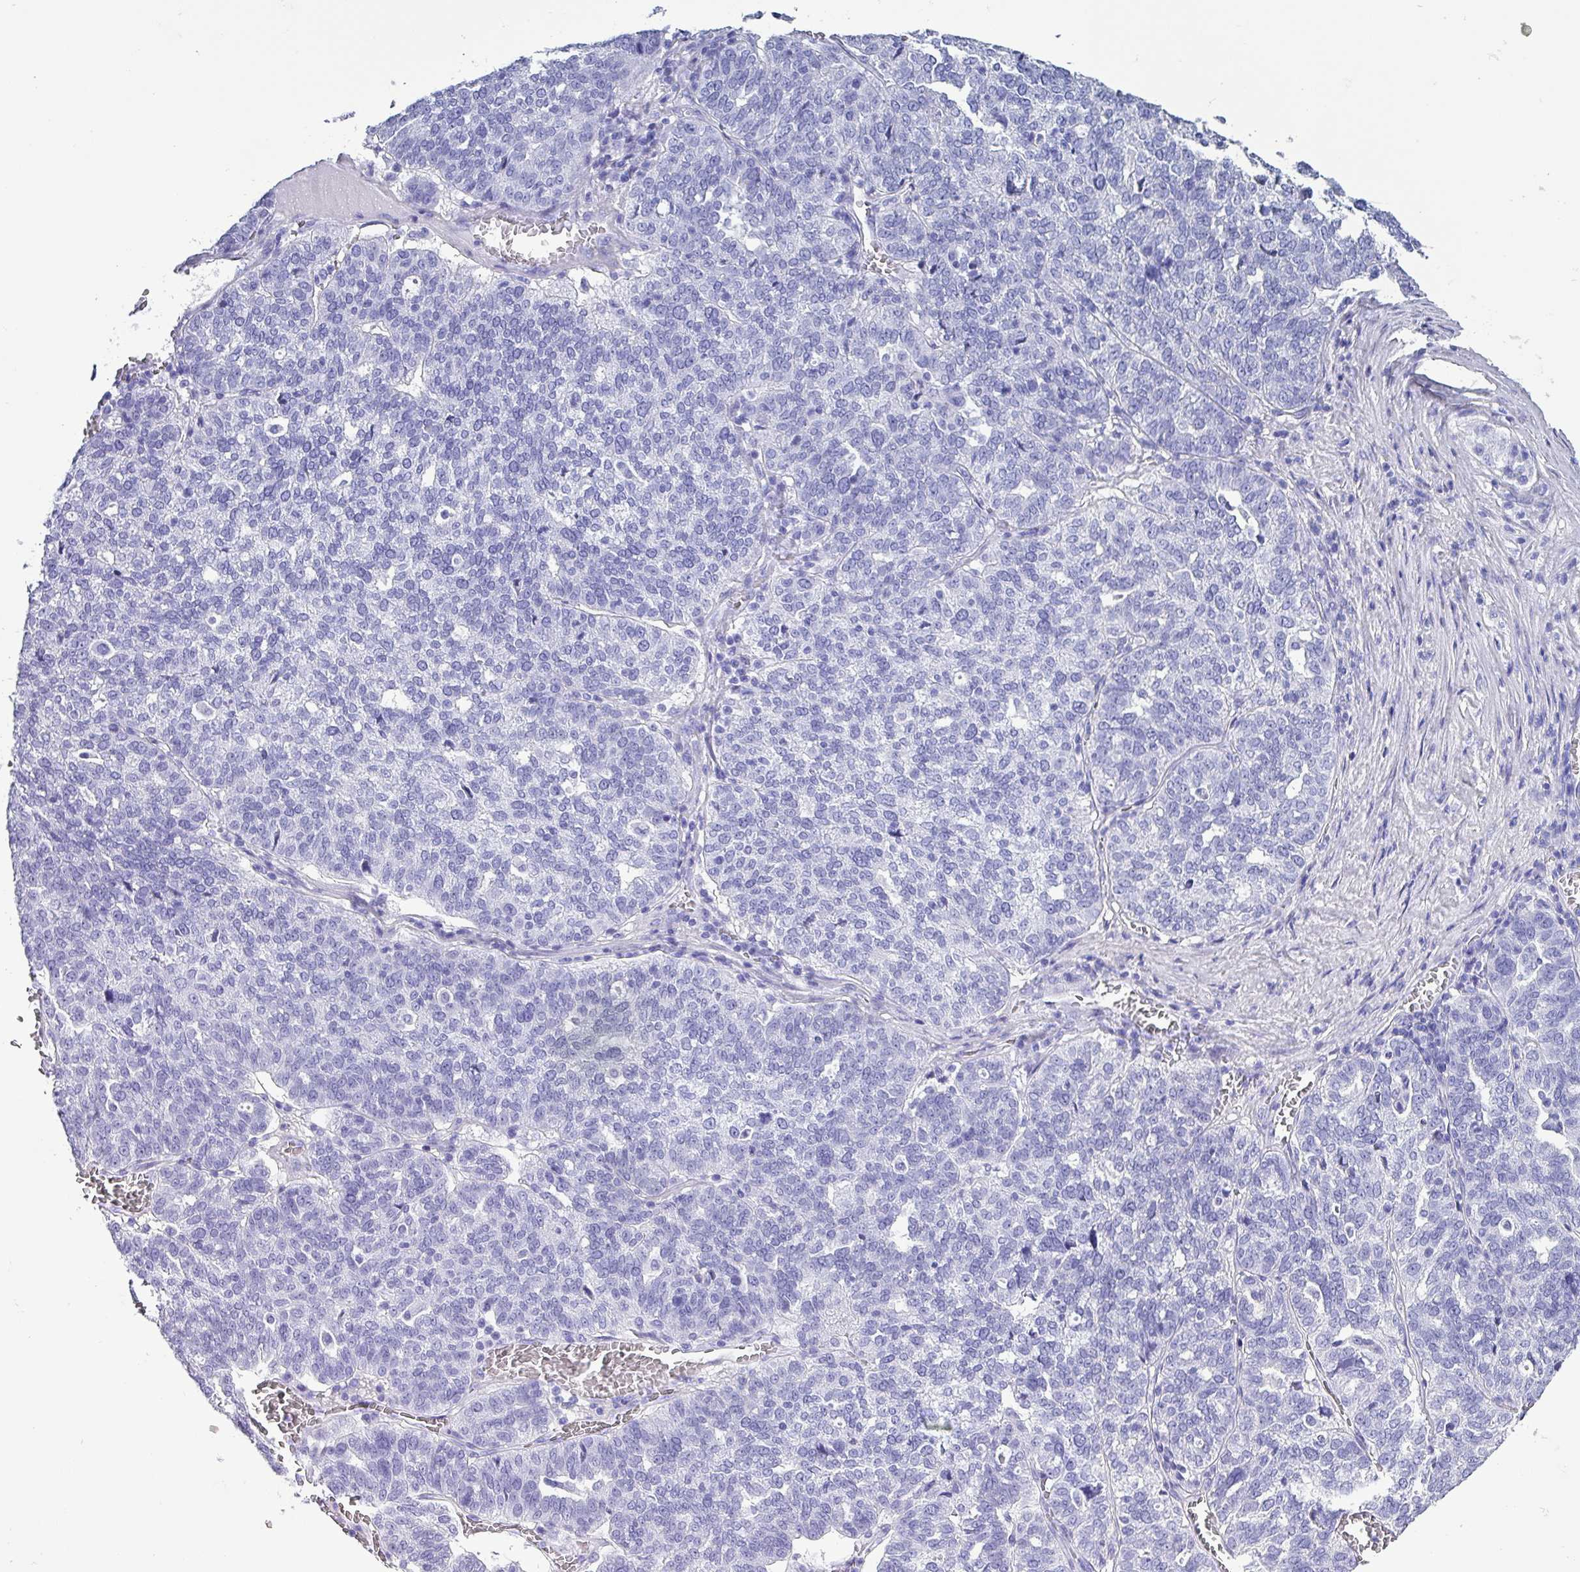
{"staining": {"intensity": "negative", "quantity": "none", "location": "none"}, "tissue": "ovarian cancer", "cell_type": "Tumor cells", "image_type": "cancer", "snomed": [{"axis": "morphology", "description": "Cystadenocarcinoma, serous, NOS"}, {"axis": "topography", "description": "Ovary"}], "caption": "Immunohistochemical staining of ovarian cancer exhibits no significant staining in tumor cells. The staining was performed using DAB to visualize the protein expression in brown, while the nuclei were stained in blue with hematoxylin (Magnification: 20x).", "gene": "KRT6C", "patient": {"sex": "female", "age": 59}}